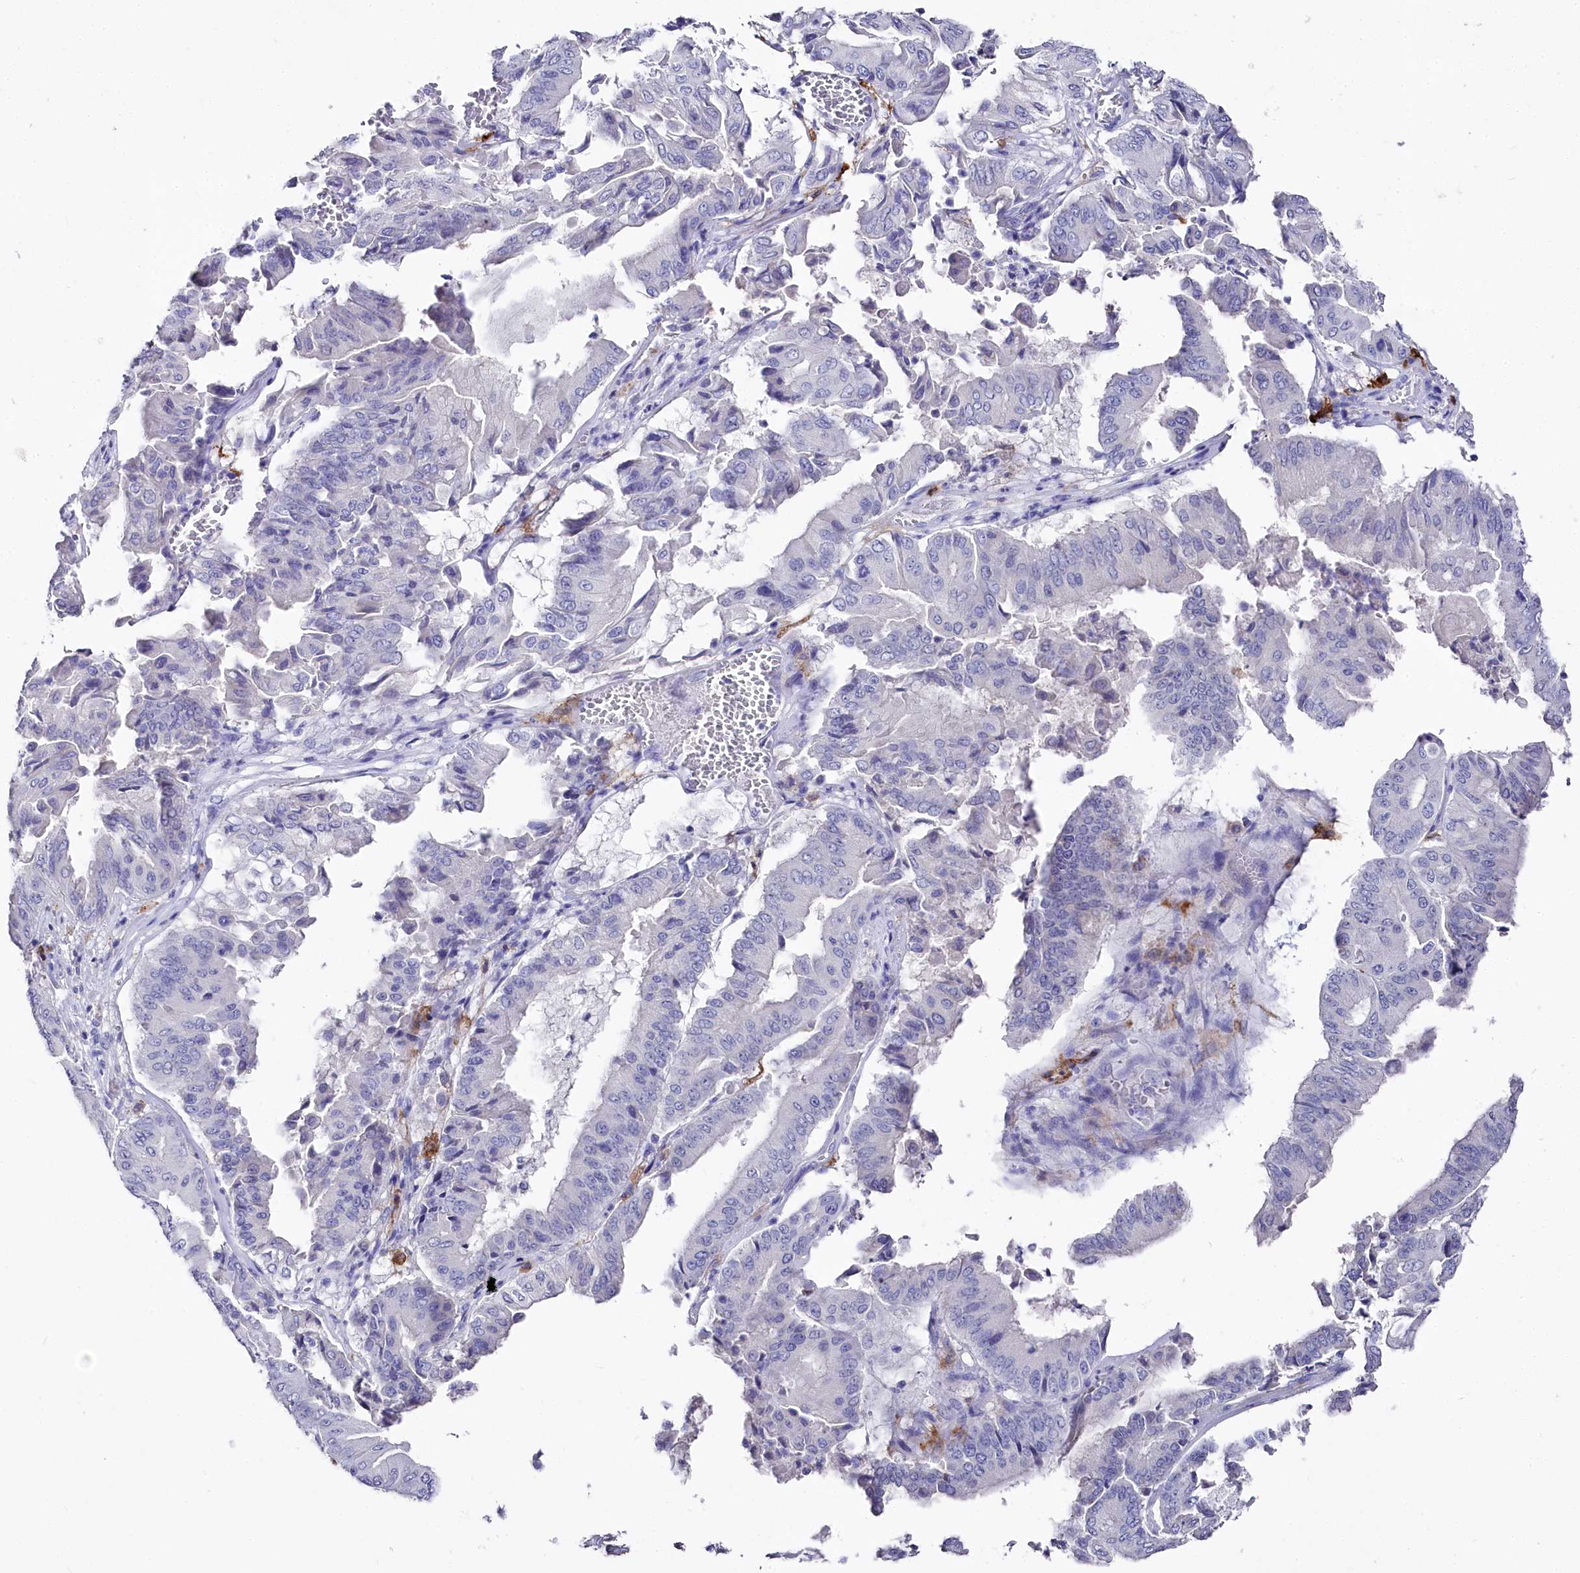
{"staining": {"intensity": "negative", "quantity": "none", "location": "none"}, "tissue": "pancreatic cancer", "cell_type": "Tumor cells", "image_type": "cancer", "snomed": [{"axis": "morphology", "description": "Adenocarcinoma, NOS"}, {"axis": "topography", "description": "Pancreas"}], "caption": "Pancreatic adenocarcinoma was stained to show a protein in brown. There is no significant positivity in tumor cells.", "gene": "CLEC4M", "patient": {"sex": "female", "age": 77}}